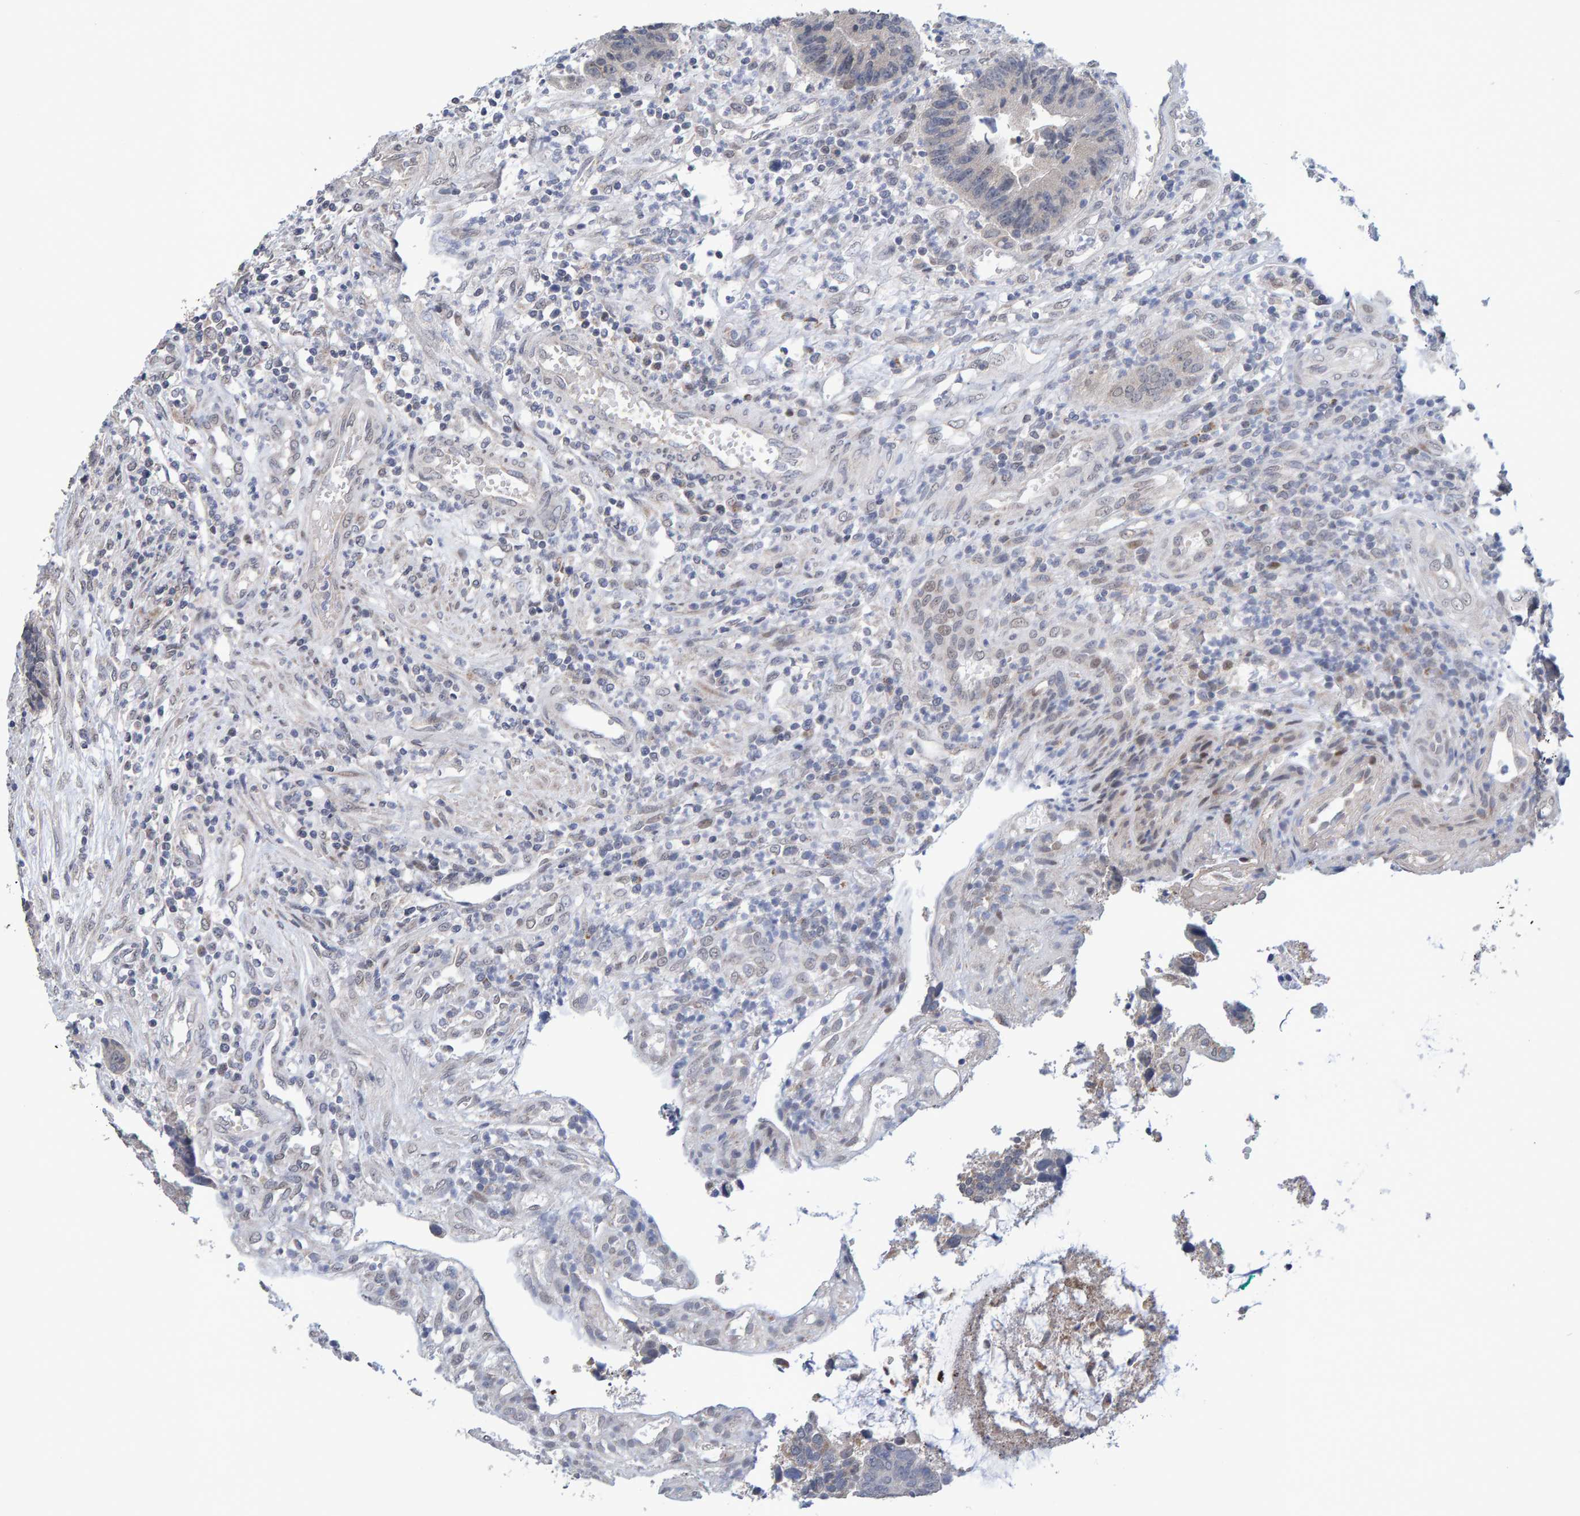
{"staining": {"intensity": "negative", "quantity": "none", "location": "none"}, "tissue": "colorectal cancer", "cell_type": "Tumor cells", "image_type": "cancer", "snomed": [{"axis": "morphology", "description": "Adenocarcinoma, NOS"}, {"axis": "topography", "description": "Rectum"}], "caption": "High power microscopy photomicrograph of an IHC histopathology image of colorectal adenocarcinoma, revealing no significant staining in tumor cells.", "gene": "USP43", "patient": {"sex": "male", "age": 84}}